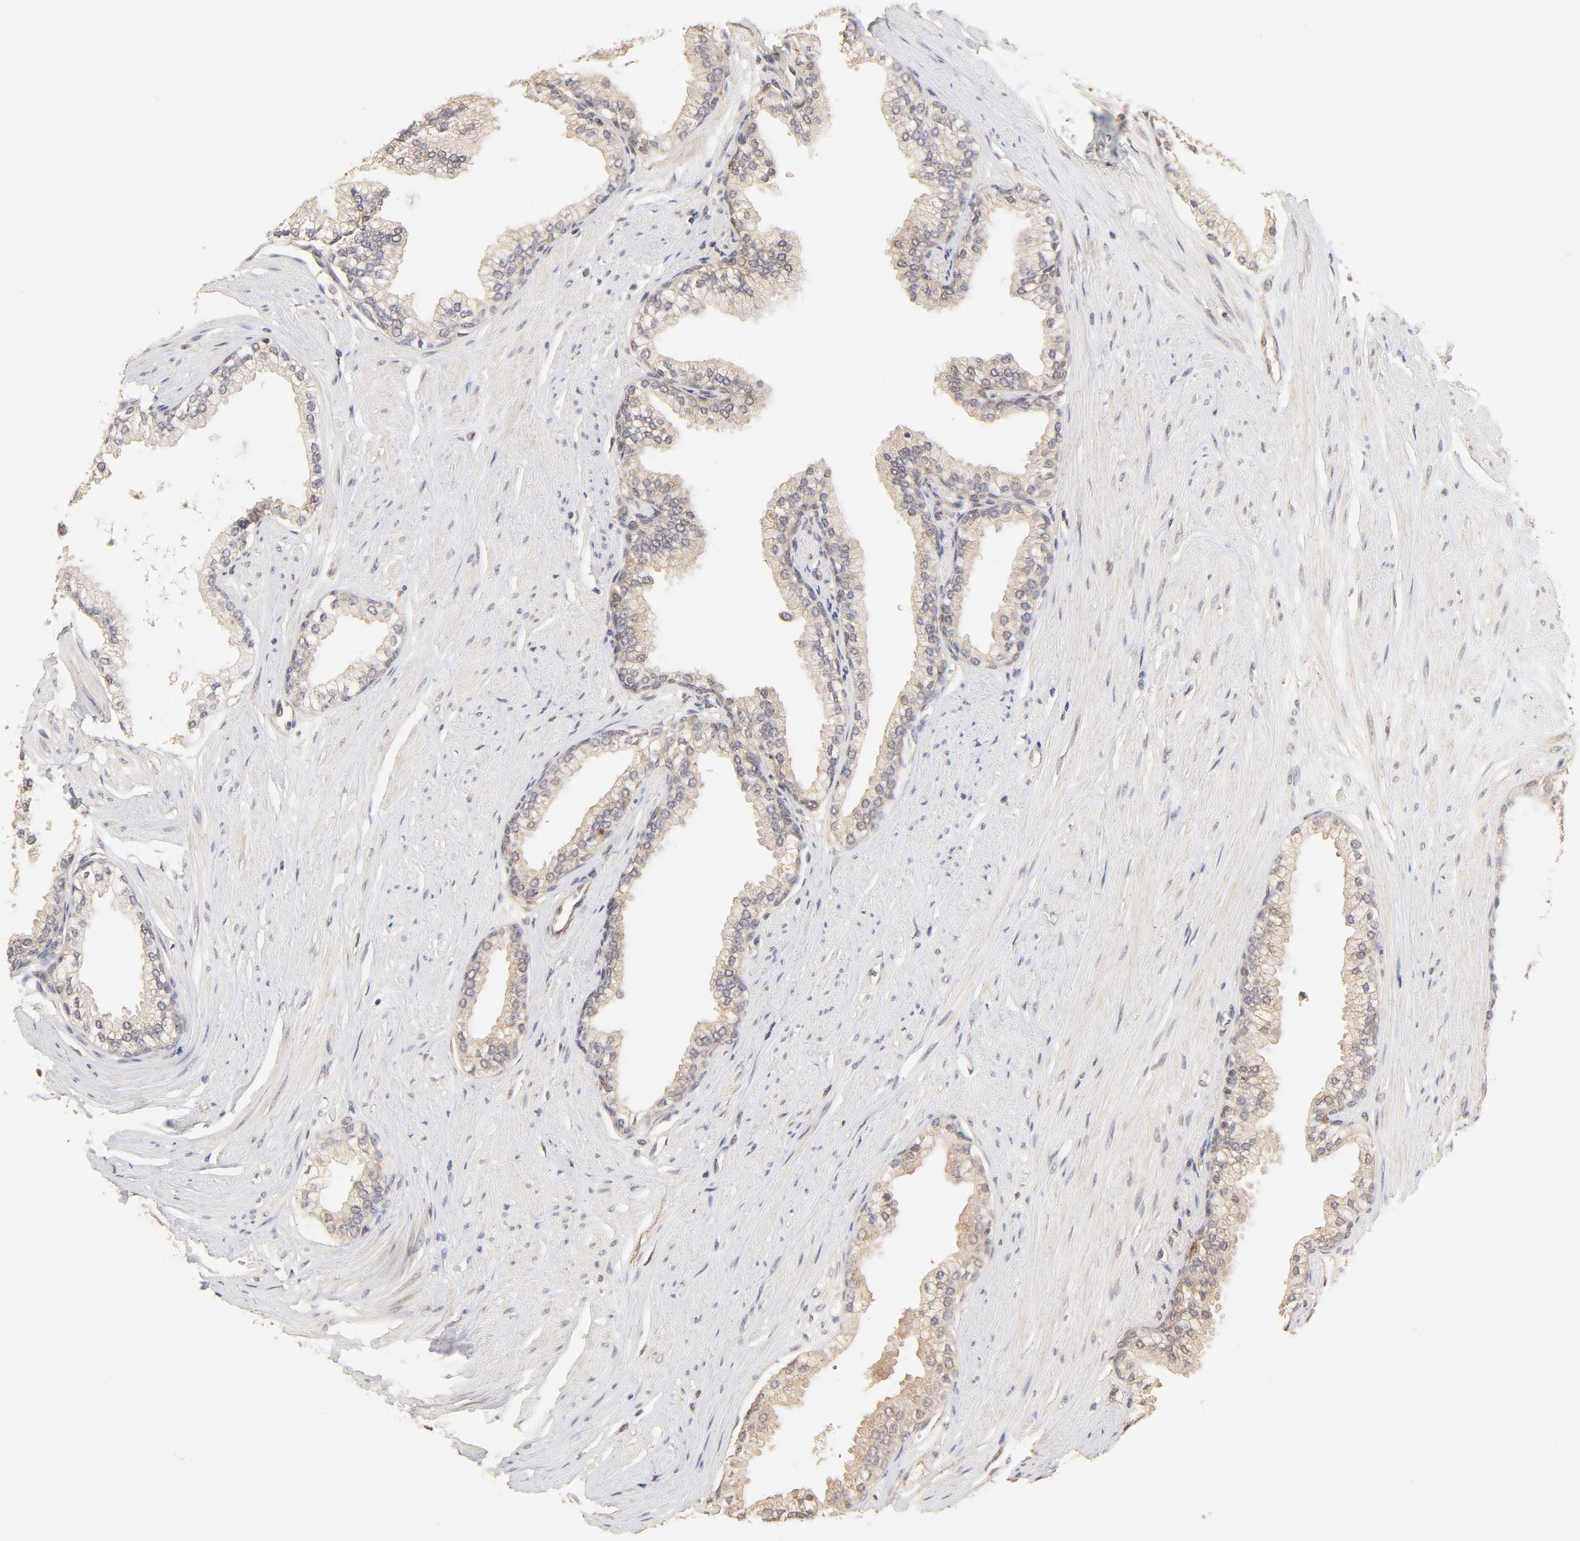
{"staining": {"intensity": "weak", "quantity": ">75%", "location": "cytoplasmic/membranous"}, "tissue": "prostate", "cell_type": "Glandular cells", "image_type": "normal", "snomed": [{"axis": "morphology", "description": "Normal tissue, NOS"}, {"axis": "topography", "description": "Prostate"}], "caption": "Immunohistochemistry (DAB) staining of unremarkable prostate reveals weak cytoplasmic/membranous protein positivity in approximately >75% of glandular cells.", "gene": "MAPK1", "patient": {"sex": "male", "age": 64}}